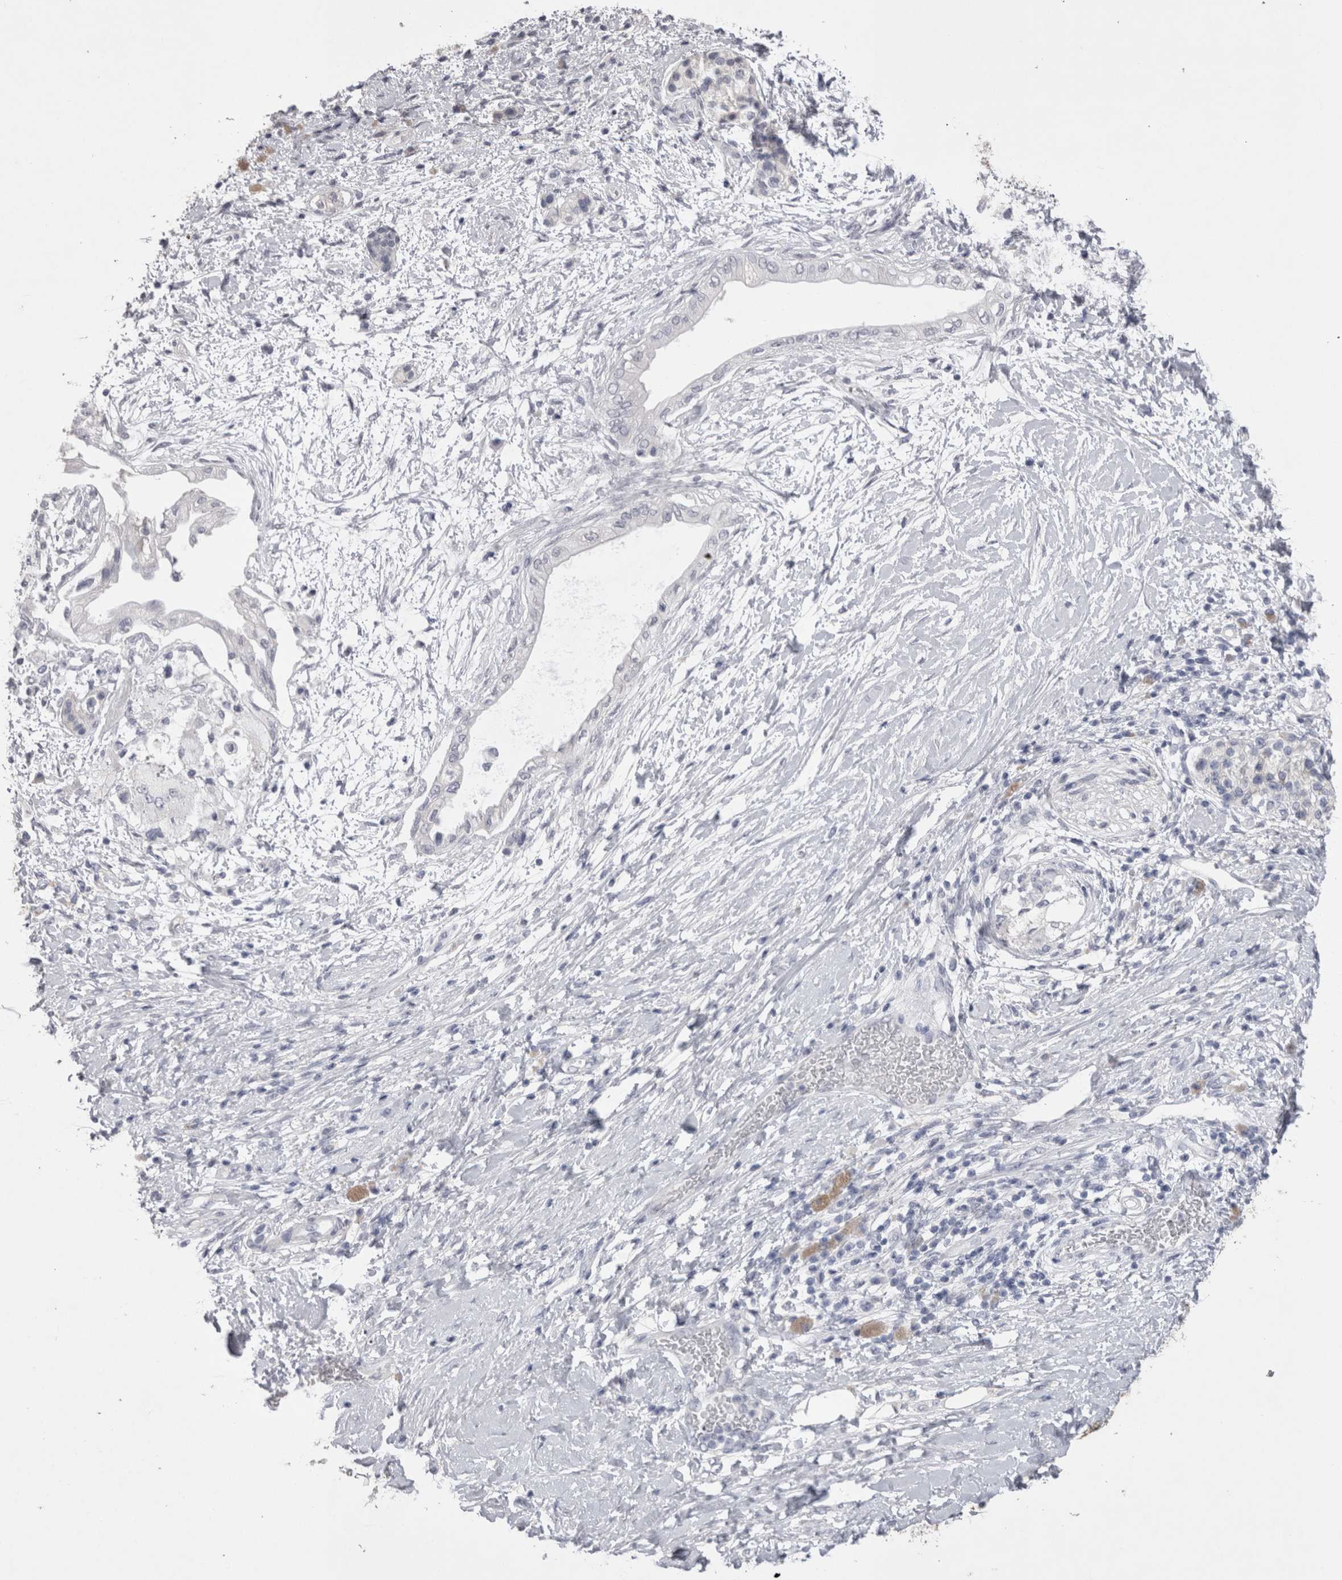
{"staining": {"intensity": "negative", "quantity": "none", "location": "none"}, "tissue": "pancreatic cancer", "cell_type": "Tumor cells", "image_type": "cancer", "snomed": [{"axis": "morphology", "description": "Normal tissue, NOS"}, {"axis": "morphology", "description": "Adenocarcinoma, NOS"}, {"axis": "topography", "description": "Pancreas"}, {"axis": "topography", "description": "Duodenum"}], "caption": "Tumor cells are negative for brown protein staining in pancreatic cancer.", "gene": "ADAM2", "patient": {"sex": "female", "age": 60}}